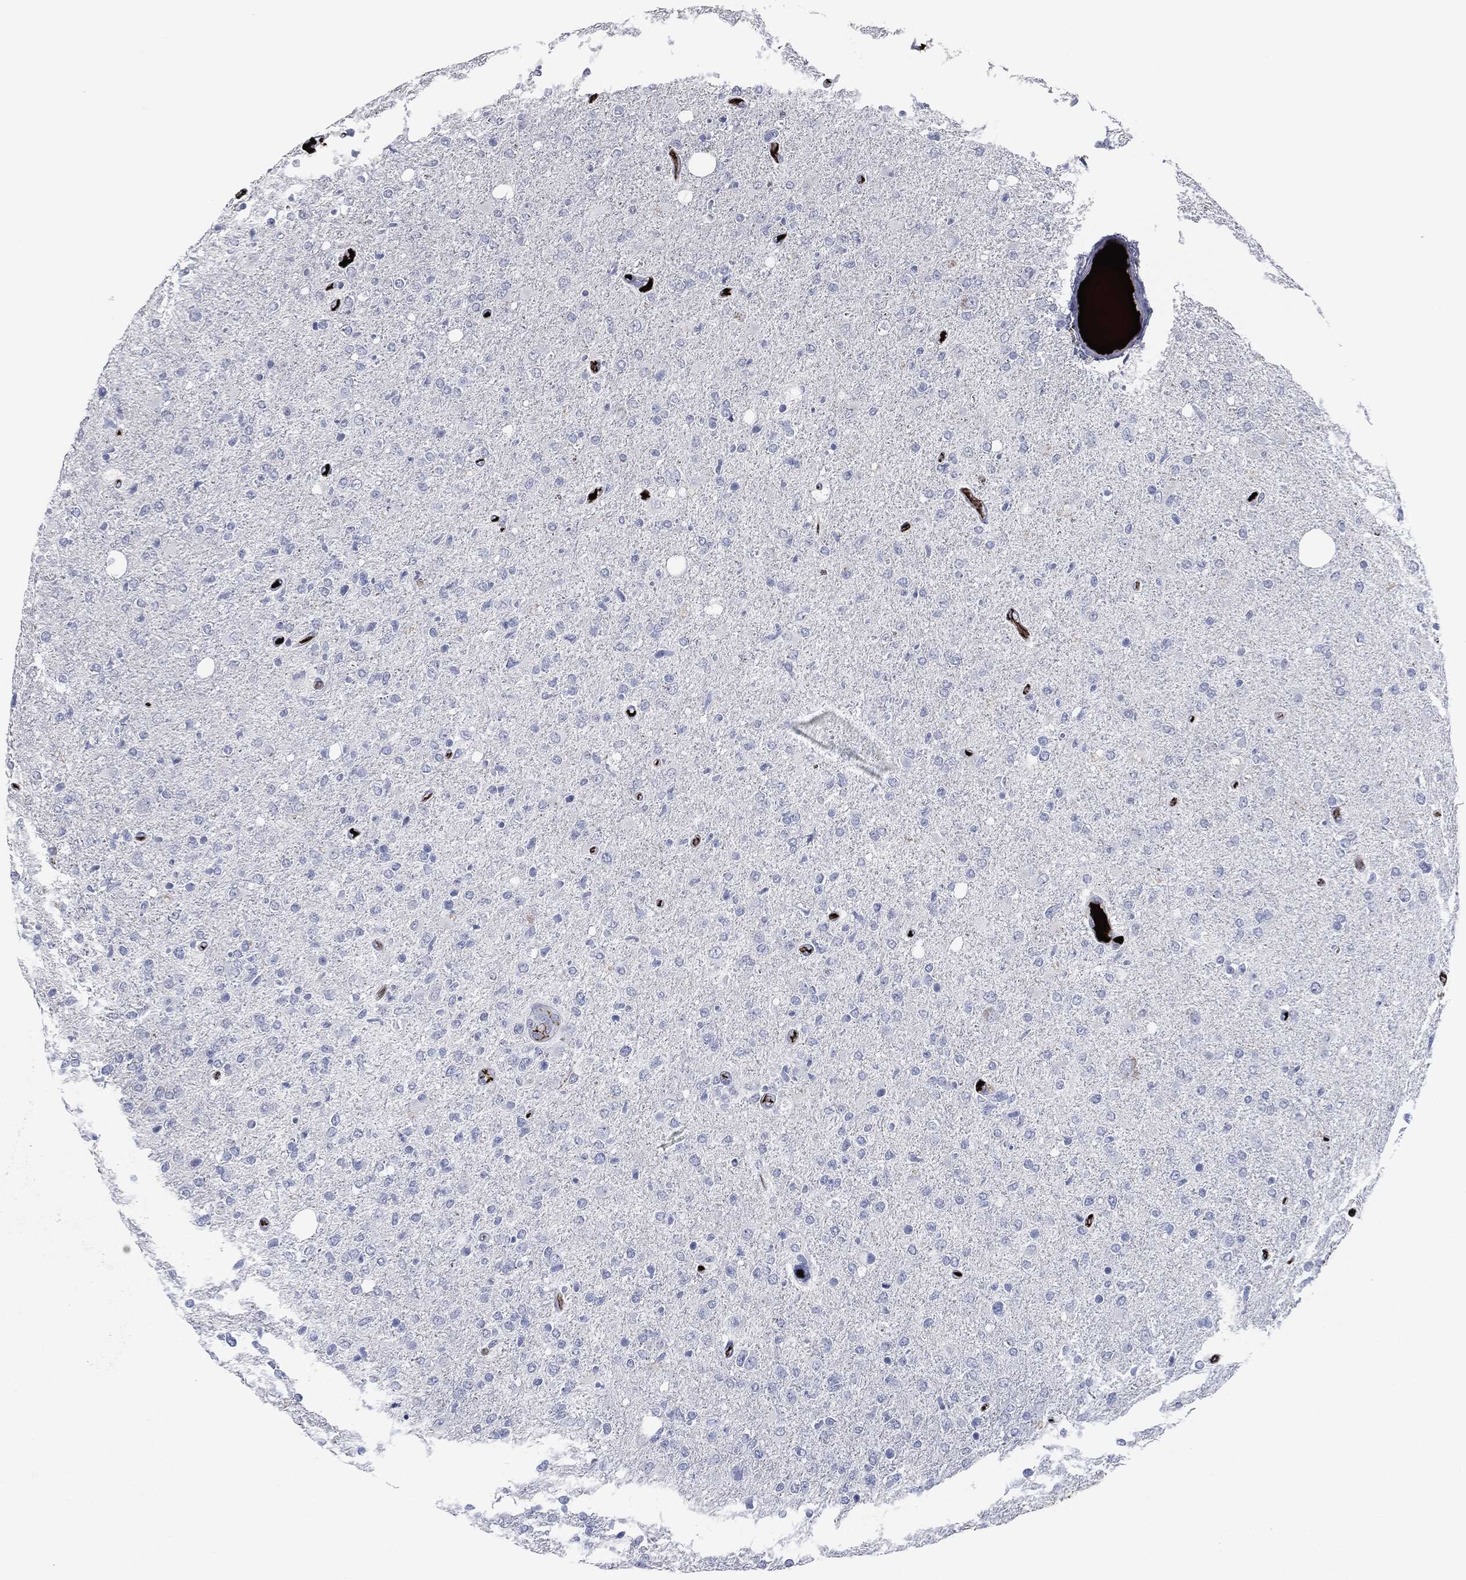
{"staining": {"intensity": "negative", "quantity": "none", "location": "none"}, "tissue": "glioma", "cell_type": "Tumor cells", "image_type": "cancer", "snomed": [{"axis": "morphology", "description": "Glioma, malignant, High grade"}, {"axis": "topography", "description": "Cerebral cortex"}], "caption": "A high-resolution histopathology image shows immunohistochemistry (IHC) staining of malignant high-grade glioma, which exhibits no significant staining in tumor cells.", "gene": "APOB", "patient": {"sex": "male", "age": 70}}